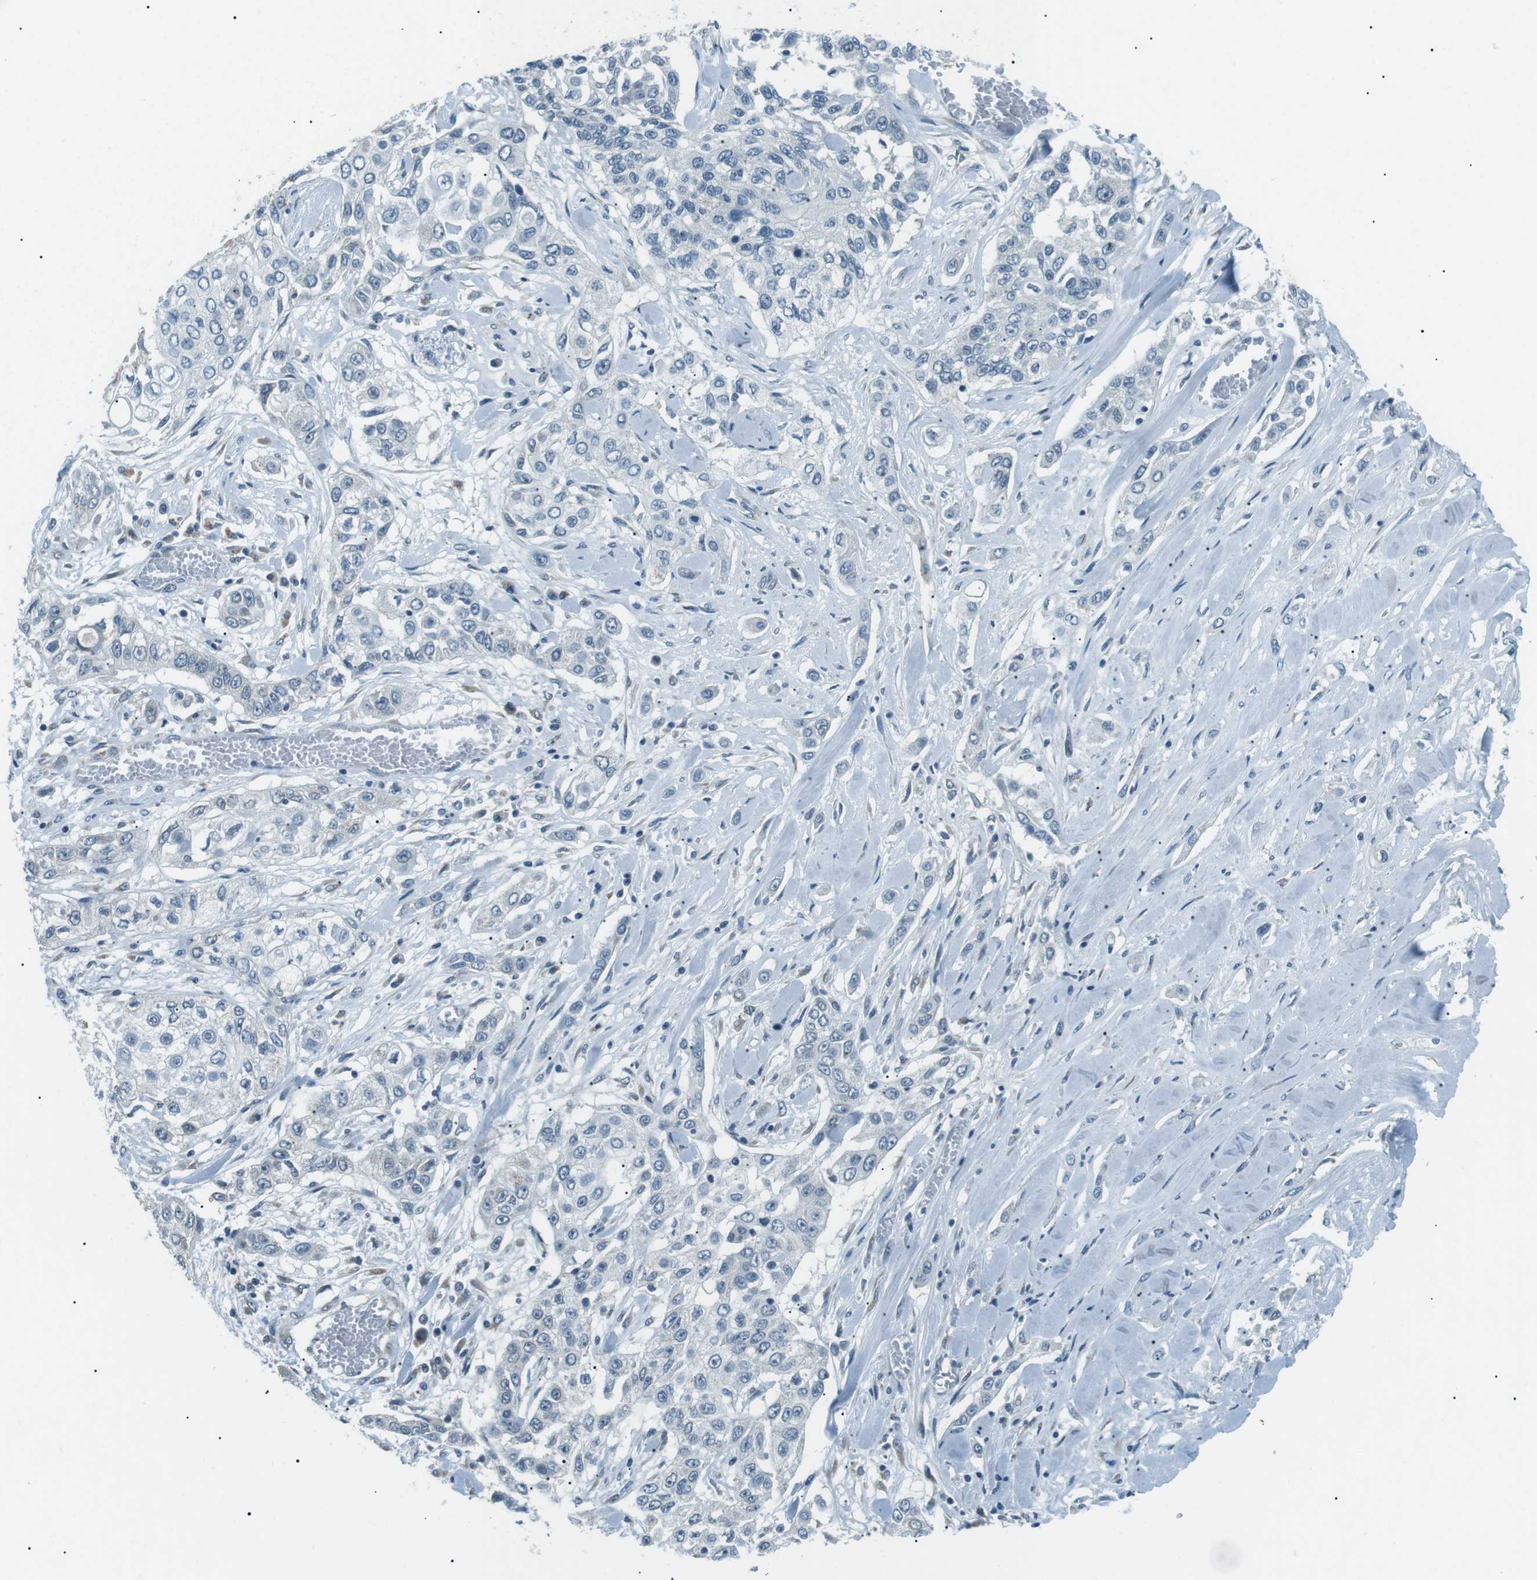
{"staining": {"intensity": "negative", "quantity": "none", "location": "none"}, "tissue": "lung cancer", "cell_type": "Tumor cells", "image_type": "cancer", "snomed": [{"axis": "morphology", "description": "Squamous cell carcinoma, NOS"}, {"axis": "topography", "description": "Lung"}], "caption": "Tumor cells are negative for brown protein staining in lung squamous cell carcinoma.", "gene": "SERPINB2", "patient": {"sex": "male", "age": 71}}